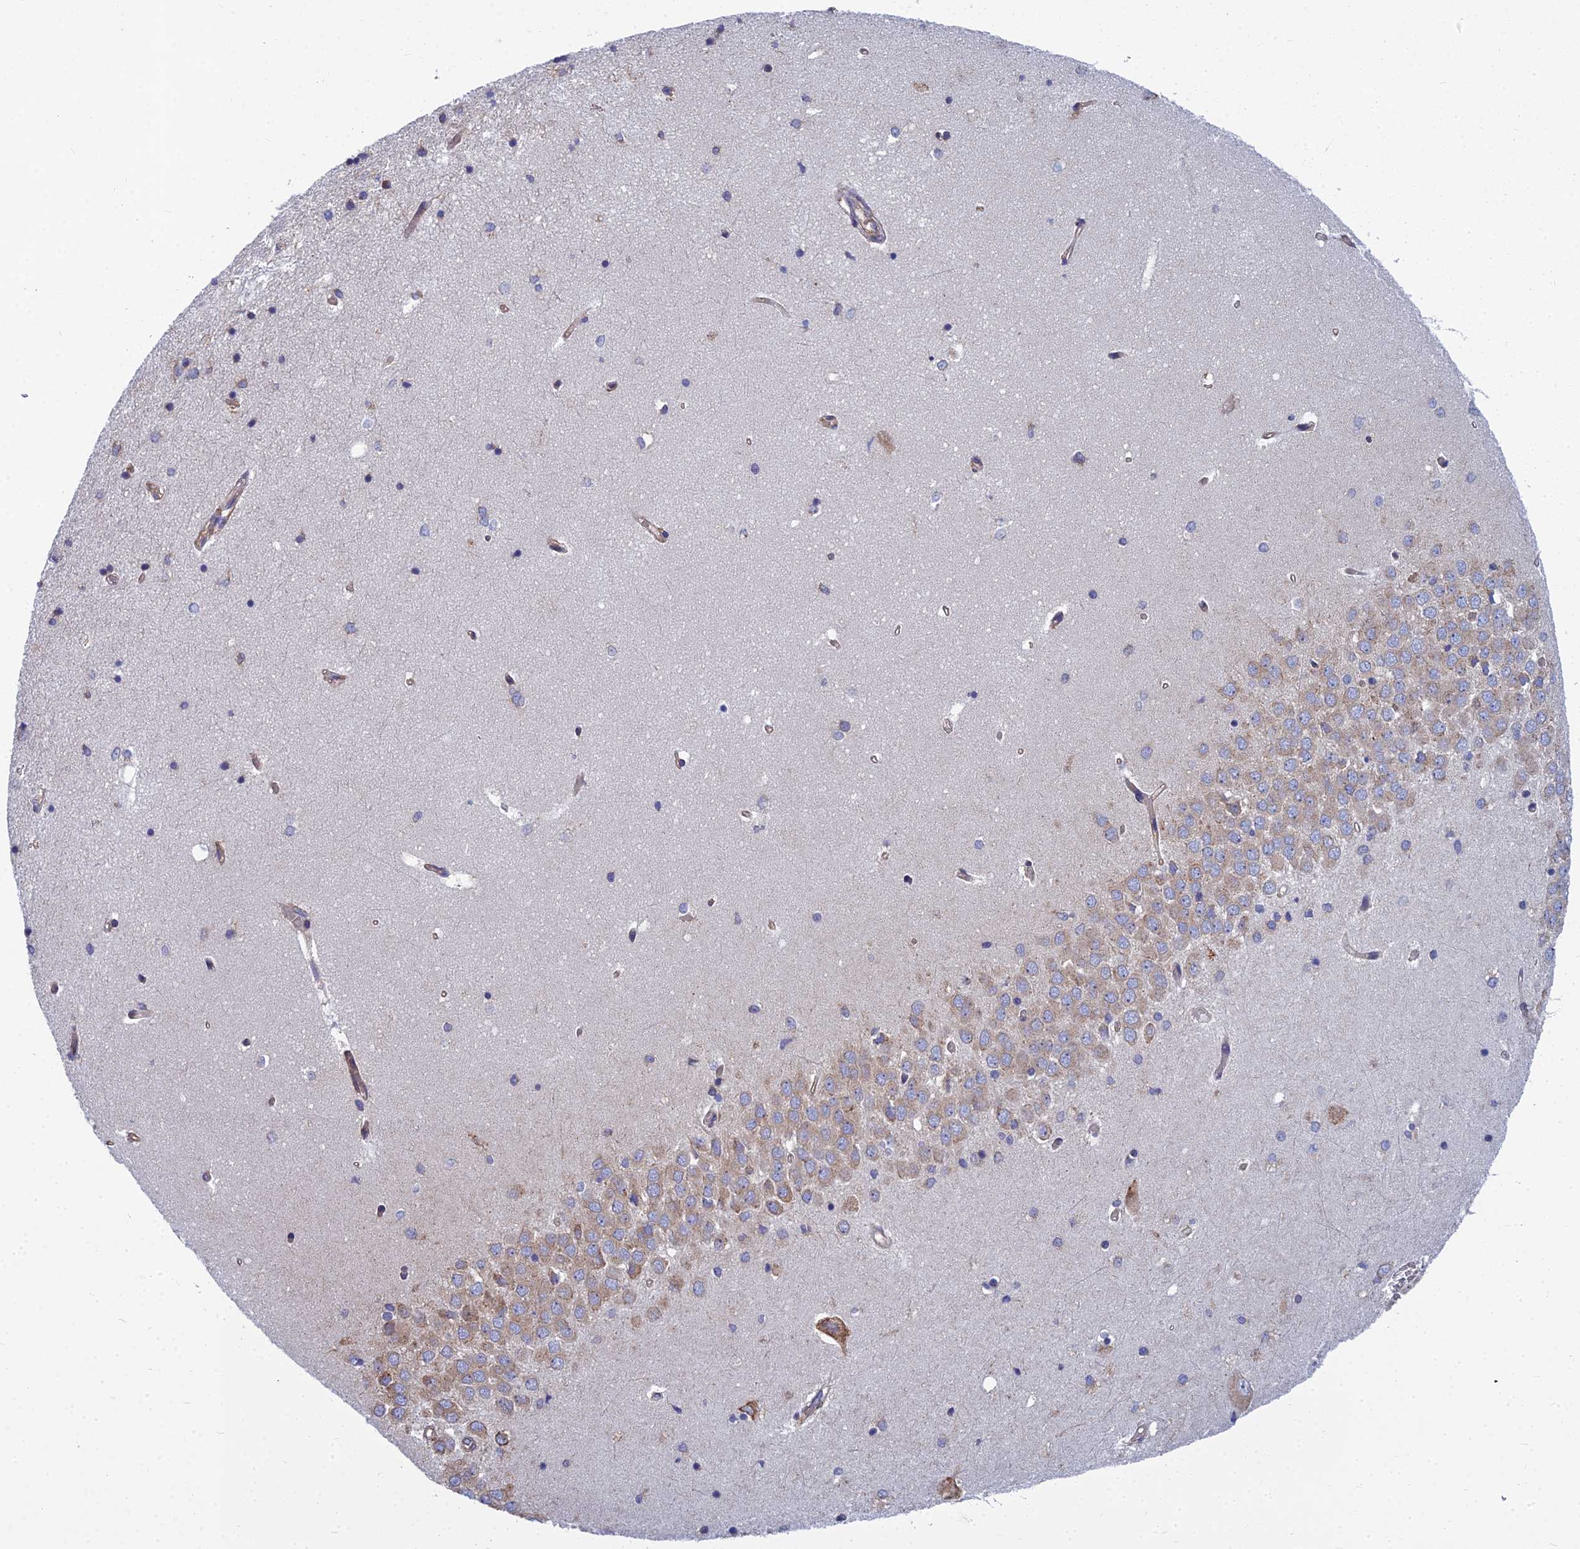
{"staining": {"intensity": "negative", "quantity": "none", "location": "none"}, "tissue": "hippocampus", "cell_type": "Glial cells", "image_type": "normal", "snomed": [{"axis": "morphology", "description": "Normal tissue, NOS"}, {"axis": "topography", "description": "Hippocampus"}], "caption": "DAB immunohistochemical staining of normal human hippocampus displays no significant positivity in glial cells.", "gene": "KIAA1143", "patient": {"sex": "male", "age": 45}}